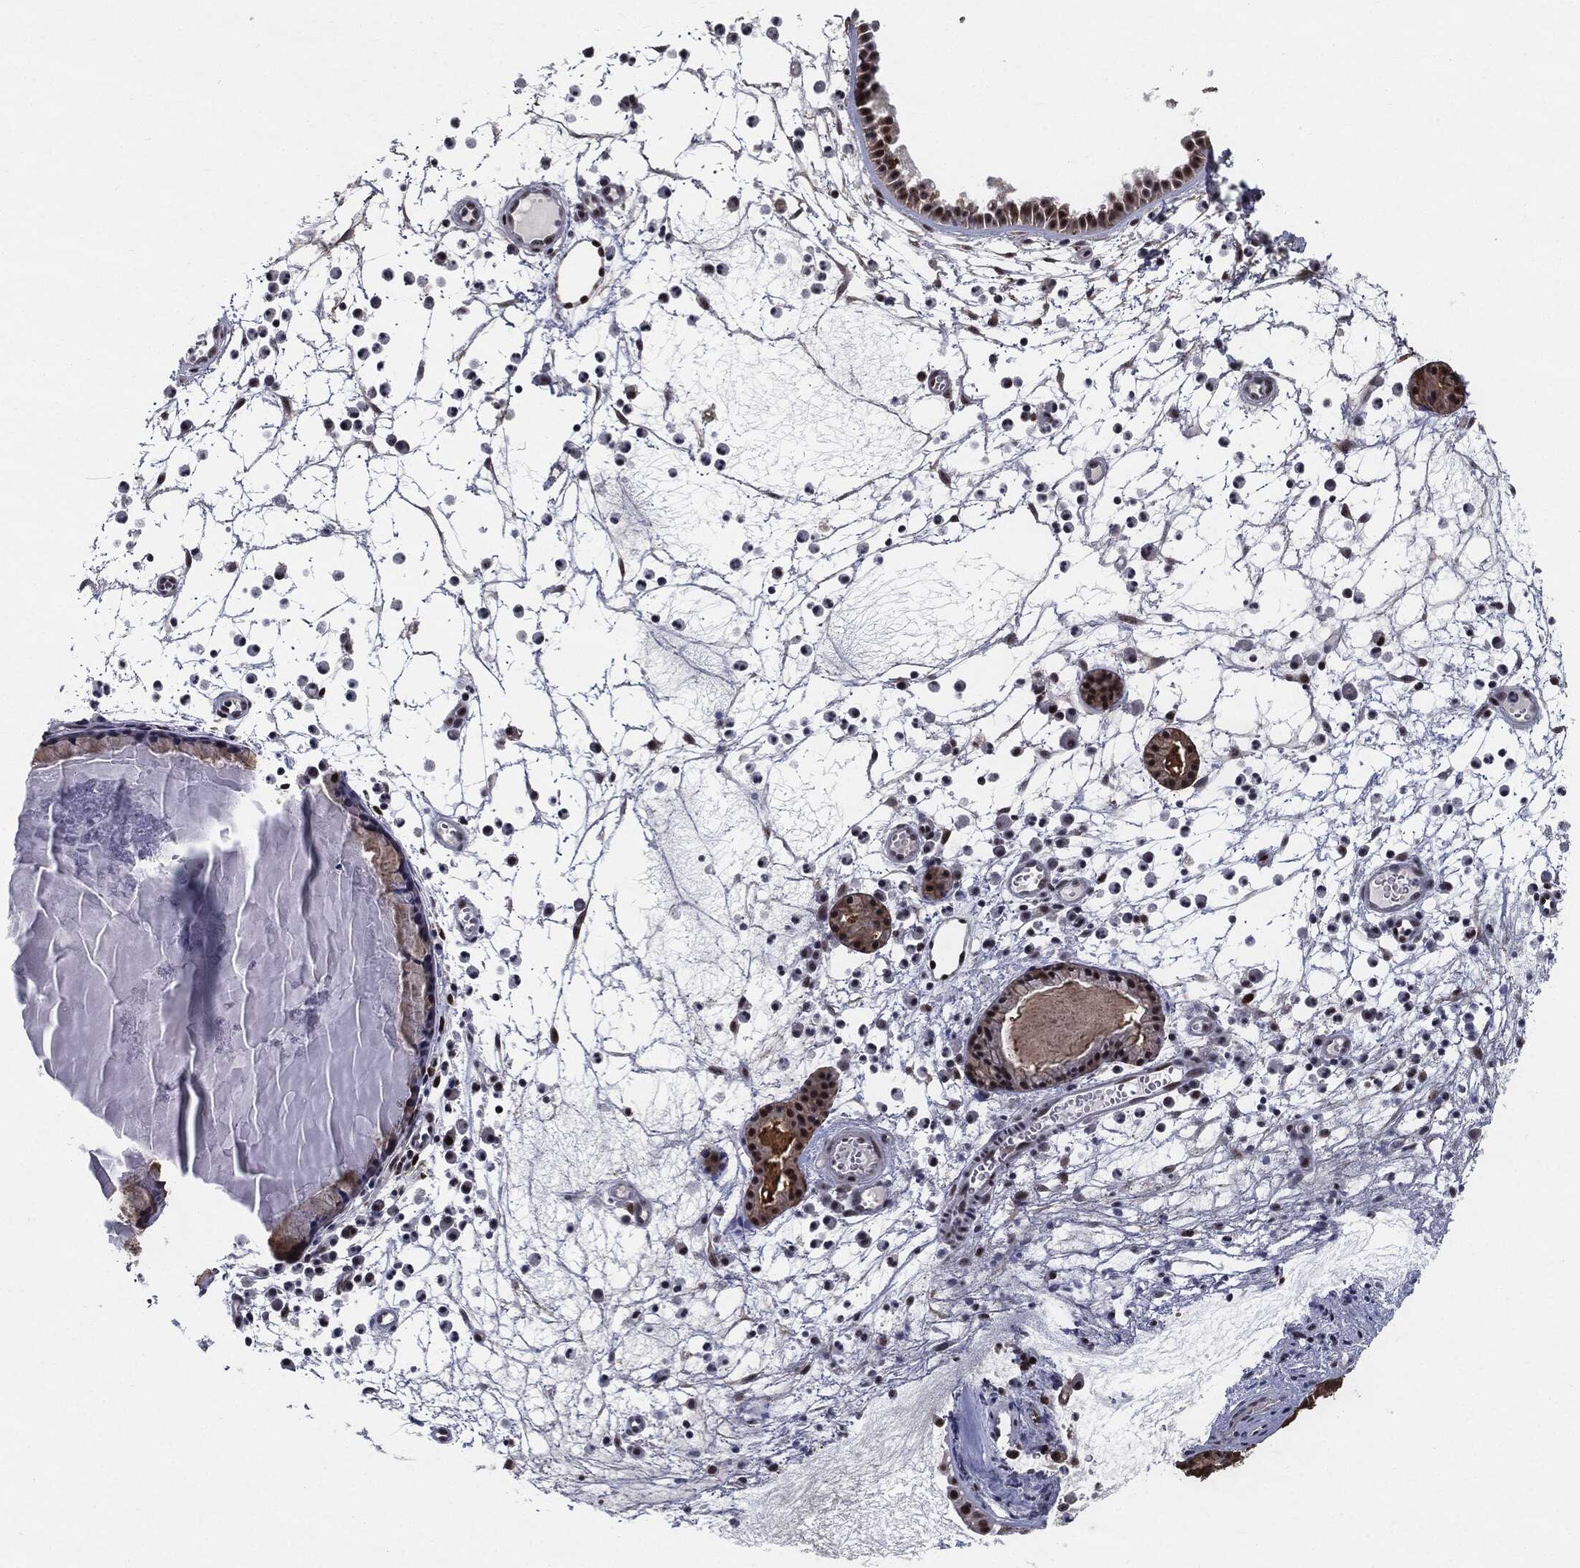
{"staining": {"intensity": "strong", "quantity": ">75%", "location": "cytoplasmic/membranous,nuclear"}, "tissue": "nasopharynx", "cell_type": "Respiratory epithelial cells", "image_type": "normal", "snomed": [{"axis": "morphology", "description": "Normal tissue, NOS"}, {"axis": "topography", "description": "Nasopharynx"}], "caption": "Human nasopharynx stained for a protein (brown) demonstrates strong cytoplasmic/membranous,nuclear positive staining in approximately >75% of respiratory epithelial cells.", "gene": "JUN", "patient": {"sex": "female", "age": 73}}